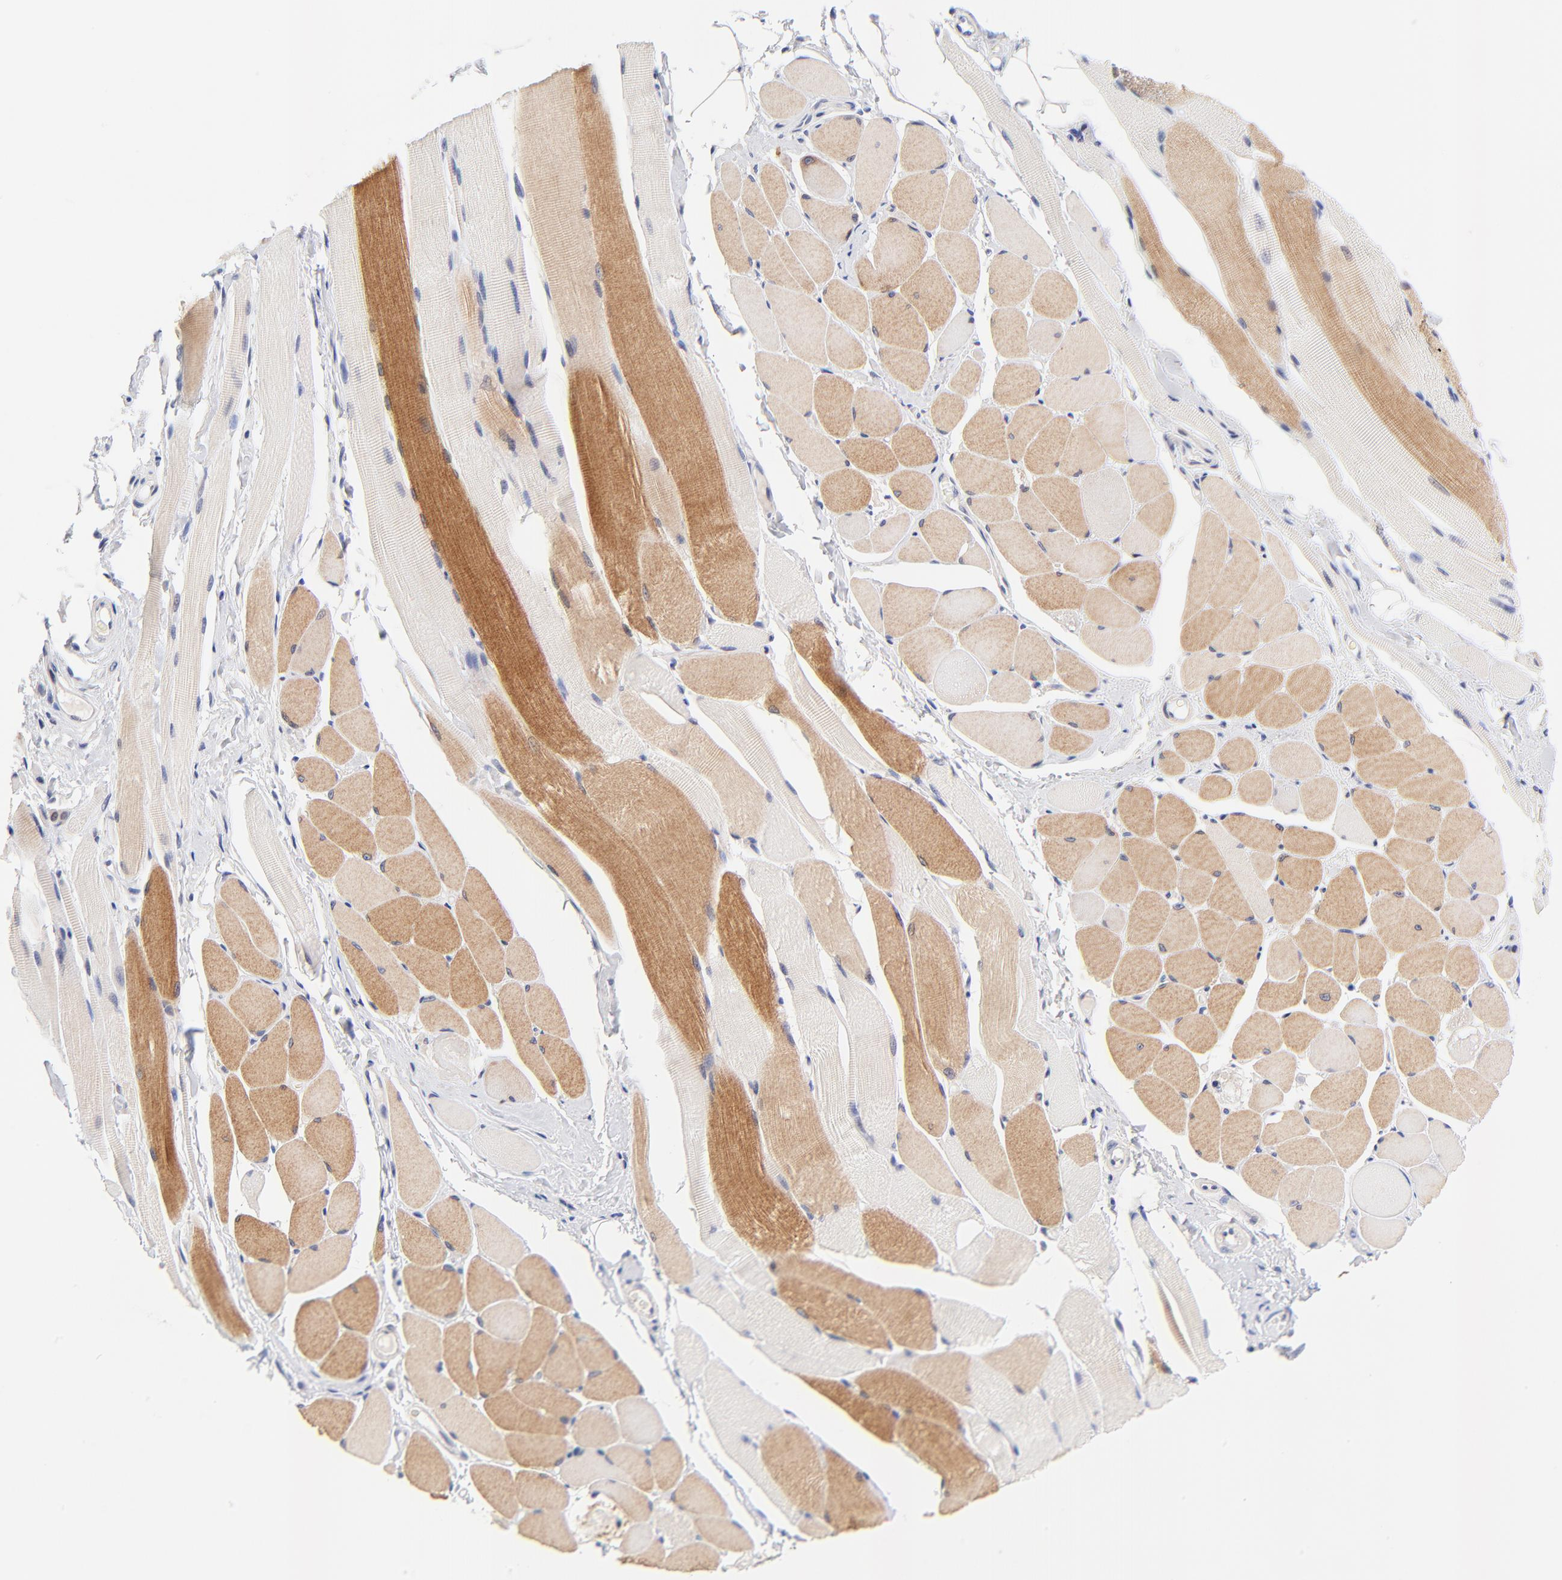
{"staining": {"intensity": "strong", "quantity": "25%-75%", "location": "cytoplasmic/membranous"}, "tissue": "skeletal muscle", "cell_type": "Myocytes", "image_type": "normal", "snomed": [{"axis": "morphology", "description": "Normal tissue, NOS"}, {"axis": "topography", "description": "Skeletal muscle"}, {"axis": "topography", "description": "Peripheral nerve tissue"}], "caption": "The micrograph reveals staining of unremarkable skeletal muscle, revealing strong cytoplasmic/membranous protein staining (brown color) within myocytes.", "gene": "AFF2", "patient": {"sex": "female", "age": 84}}